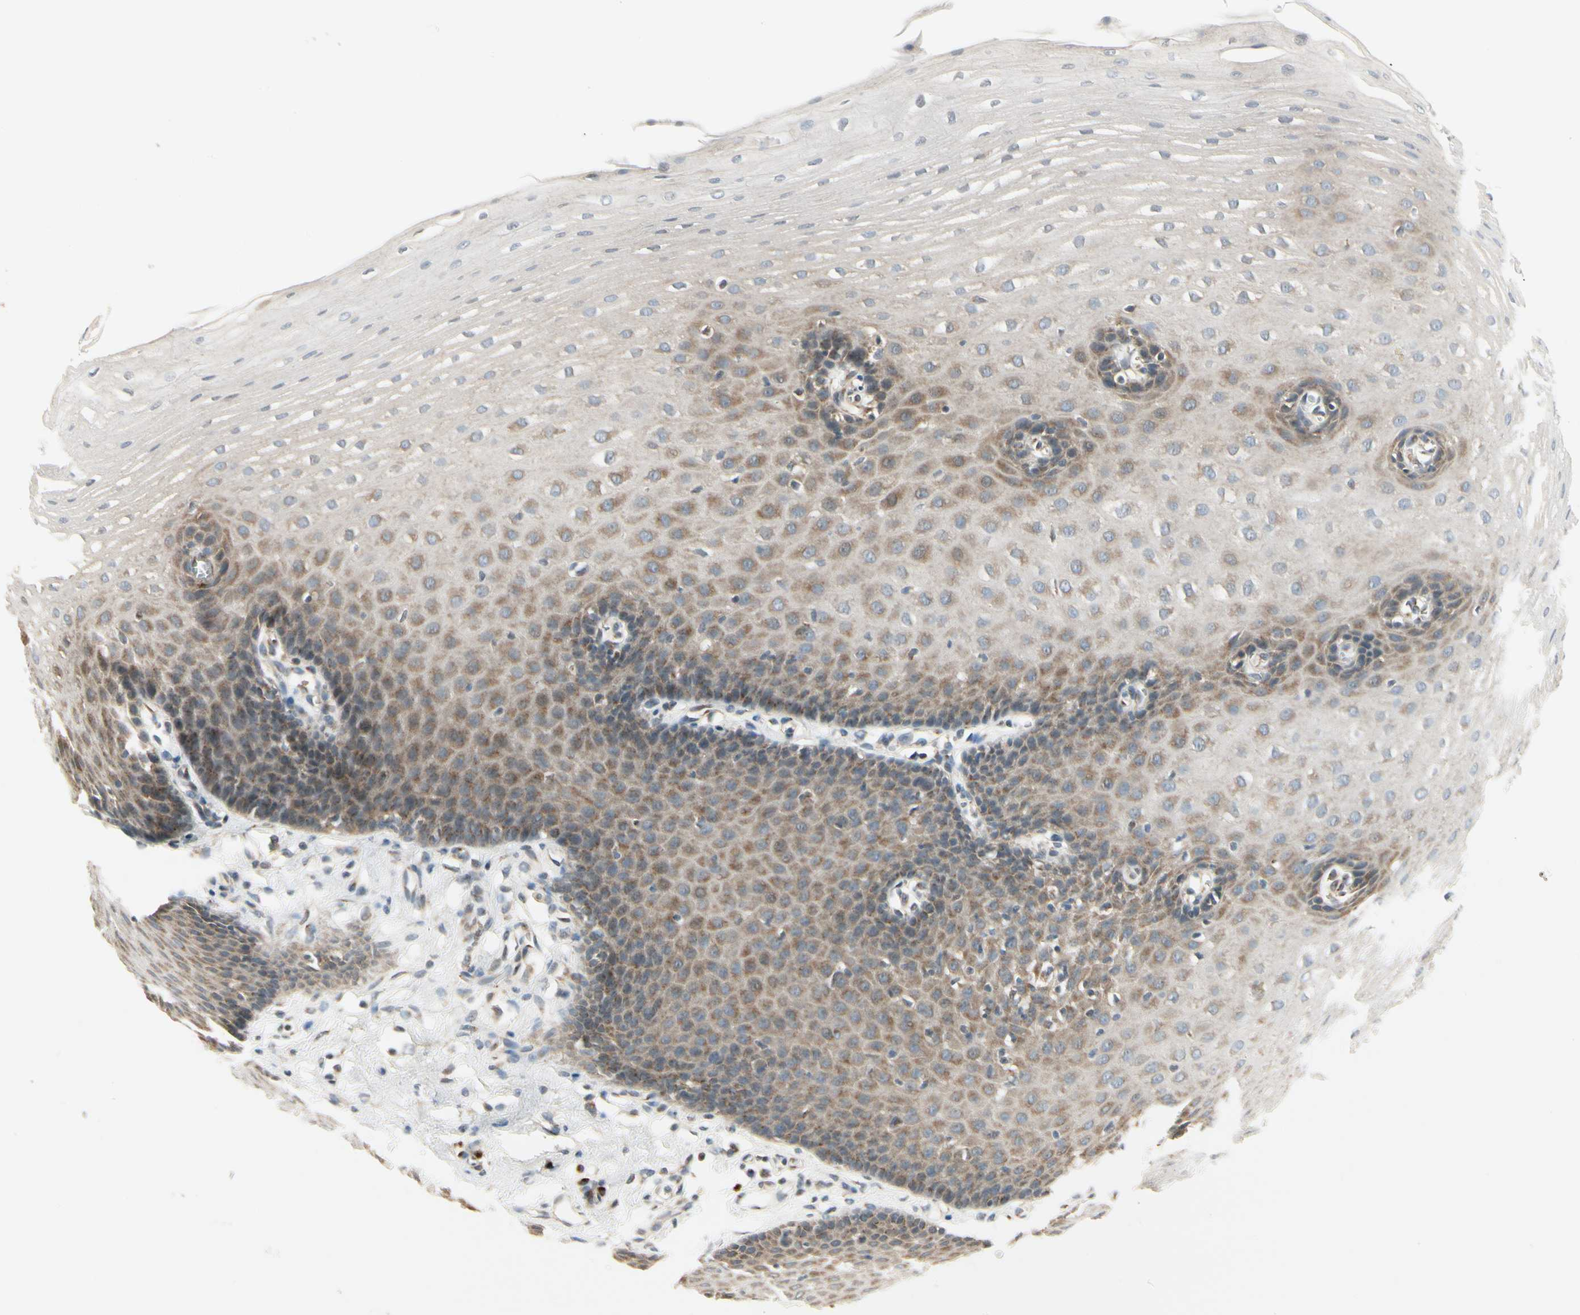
{"staining": {"intensity": "moderate", "quantity": "25%-75%", "location": "cytoplasmic/membranous"}, "tissue": "esophagus", "cell_type": "Squamous epithelial cells", "image_type": "normal", "snomed": [{"axis": "morphology", "description": "Normal tissue, NOS"}, {"axis": "topography", "description": "Esophagus"}], "caption": "Esophagus stained with immunohistochemistry (IHC) displays moderate cytoplasmic/membranous positivity in approximately 25%-75% of squamous epithelial cells.", "gene": "MANSC1", "patient": {"sex": "male", "age": 70}}